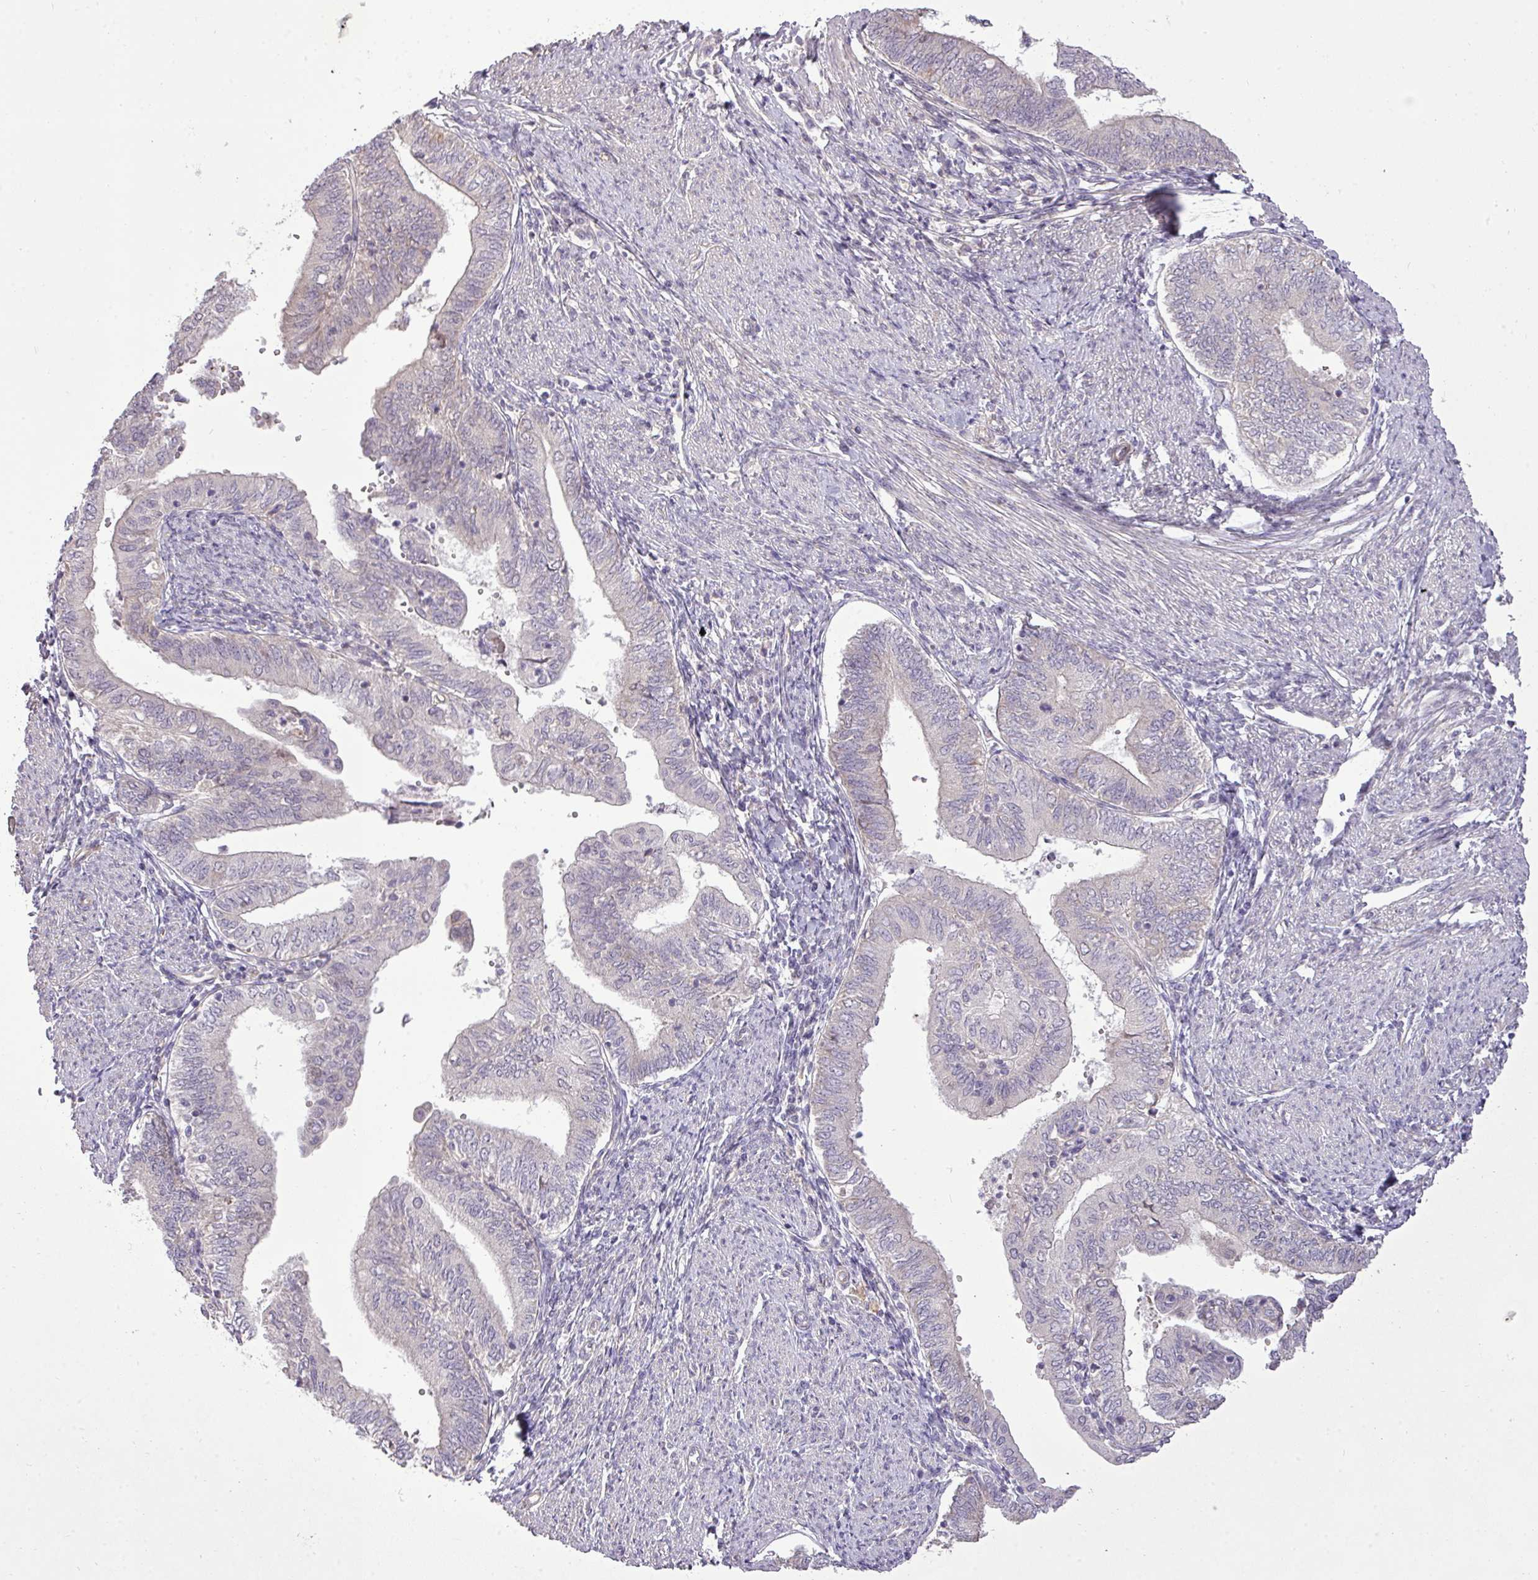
{"staining": {"intensity": "negative", "quantity": "none", "location": "none"}, "tissue": "endometrial cancer", "cell_type": "Tumor cells", "image_type": "cancer", "snomed": [{"axis": "morphology", "description": "Adenocarcinoma, NOS"}, {"axis": "topography", "description": "Endometrium"}], "caption": "The histopathology image shows no significant positivity in tumor cells of endometrial adenocarcinoma.", "gene": "PDRG1", "patient": {"sex": "female", "age": 66}}